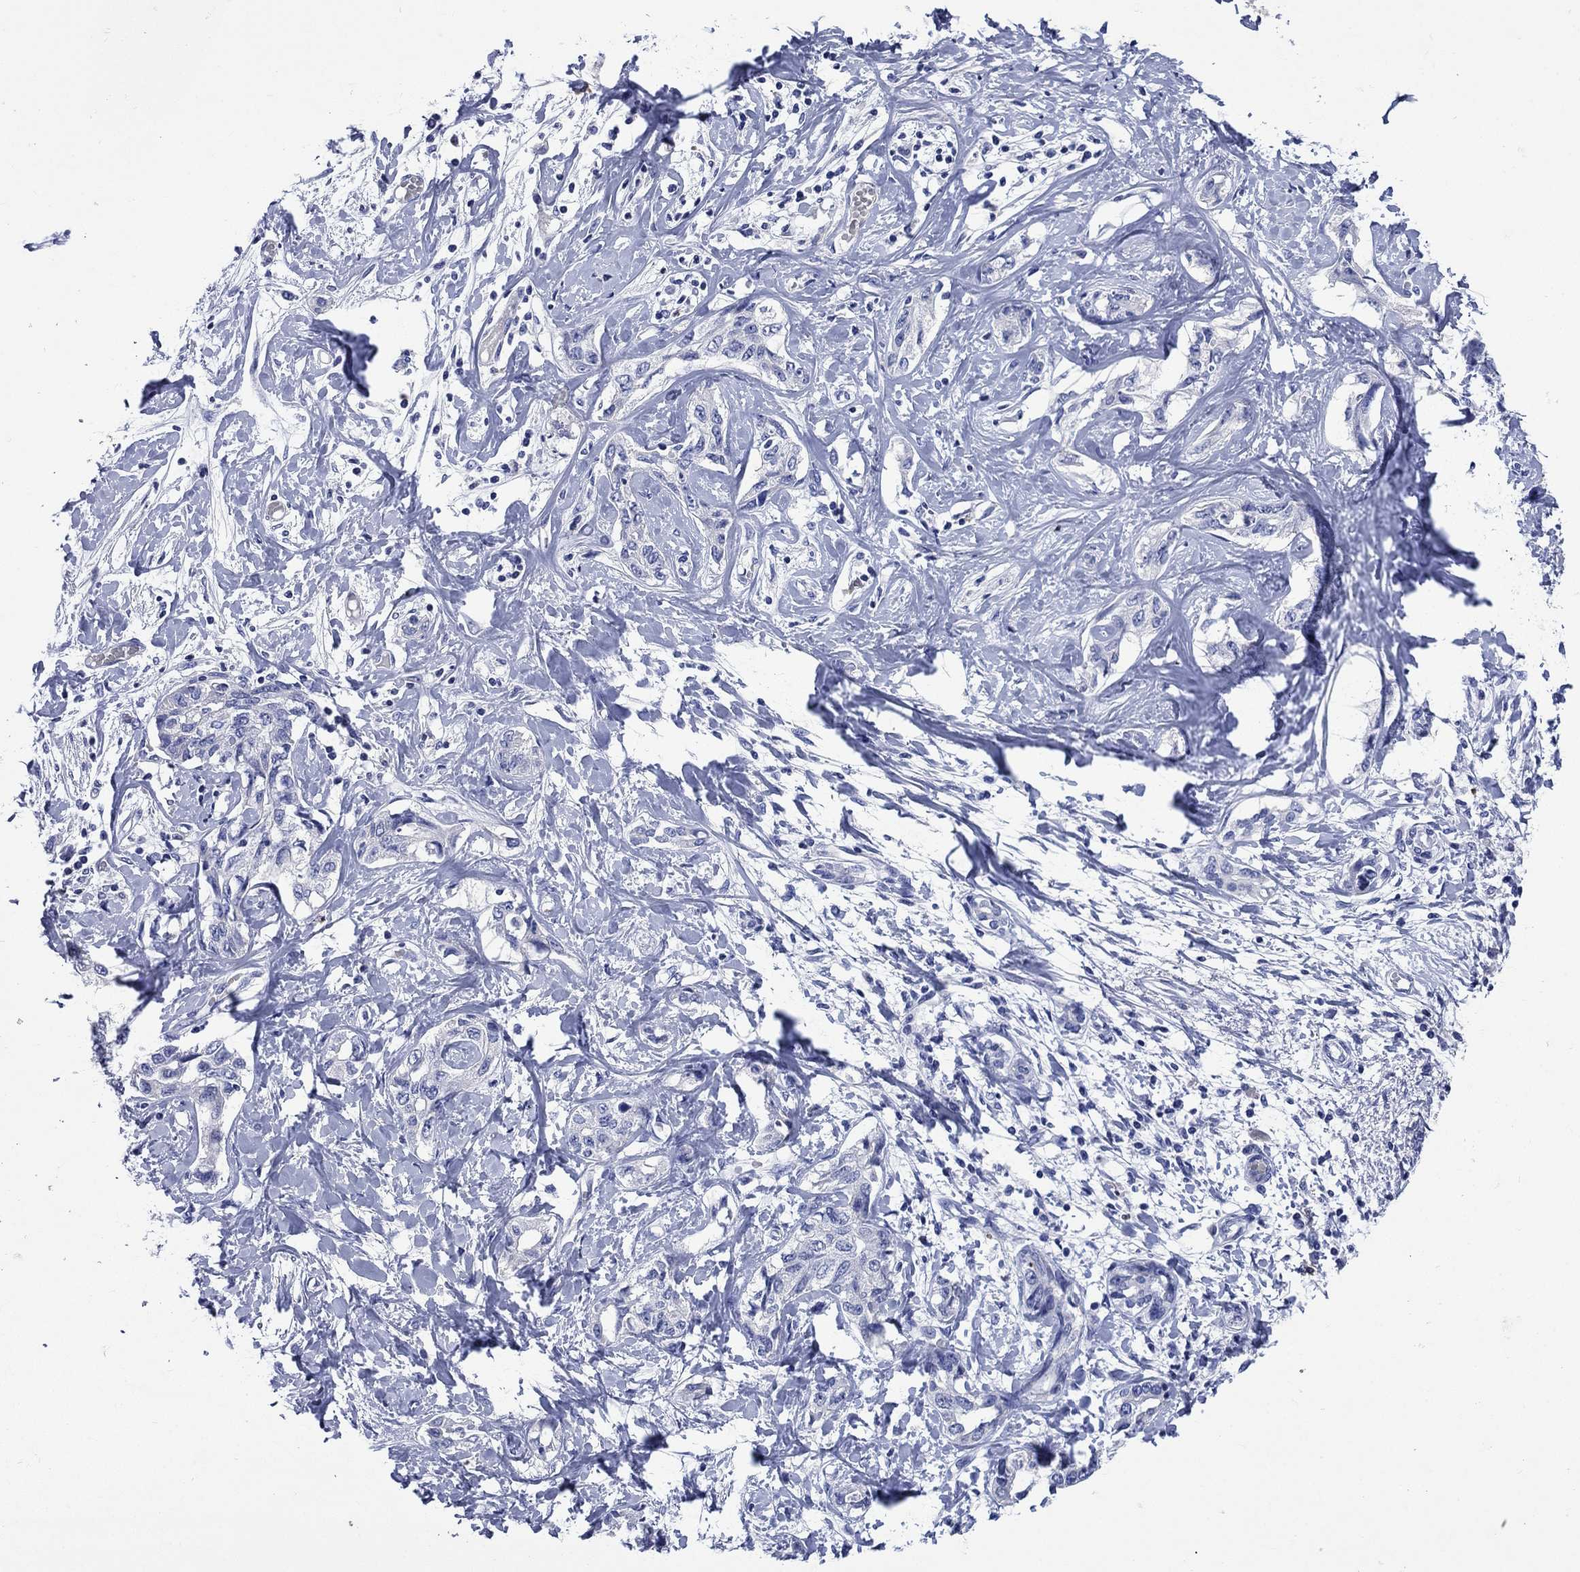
{"staining": {"intensity": "negative", "quantity": "none", "location": "none"}, "tissue": "liver cancer", "cell_type": "Tumor cells", "image_type": "cancer", "snomed": [{"axis": "morphology", "description": "Cholangiocarcinoma"}, {"axis": "topography", "description": "Liver"}], "caption": "IHC histopathology image of neoplastic tissue: liver cancer stained with DAB (3,3'-diaminobenzidine) reveals no significant protein staining in tumor cells.", "gene": "TFR2", "patient": {"sex": "male", "age": 59}}